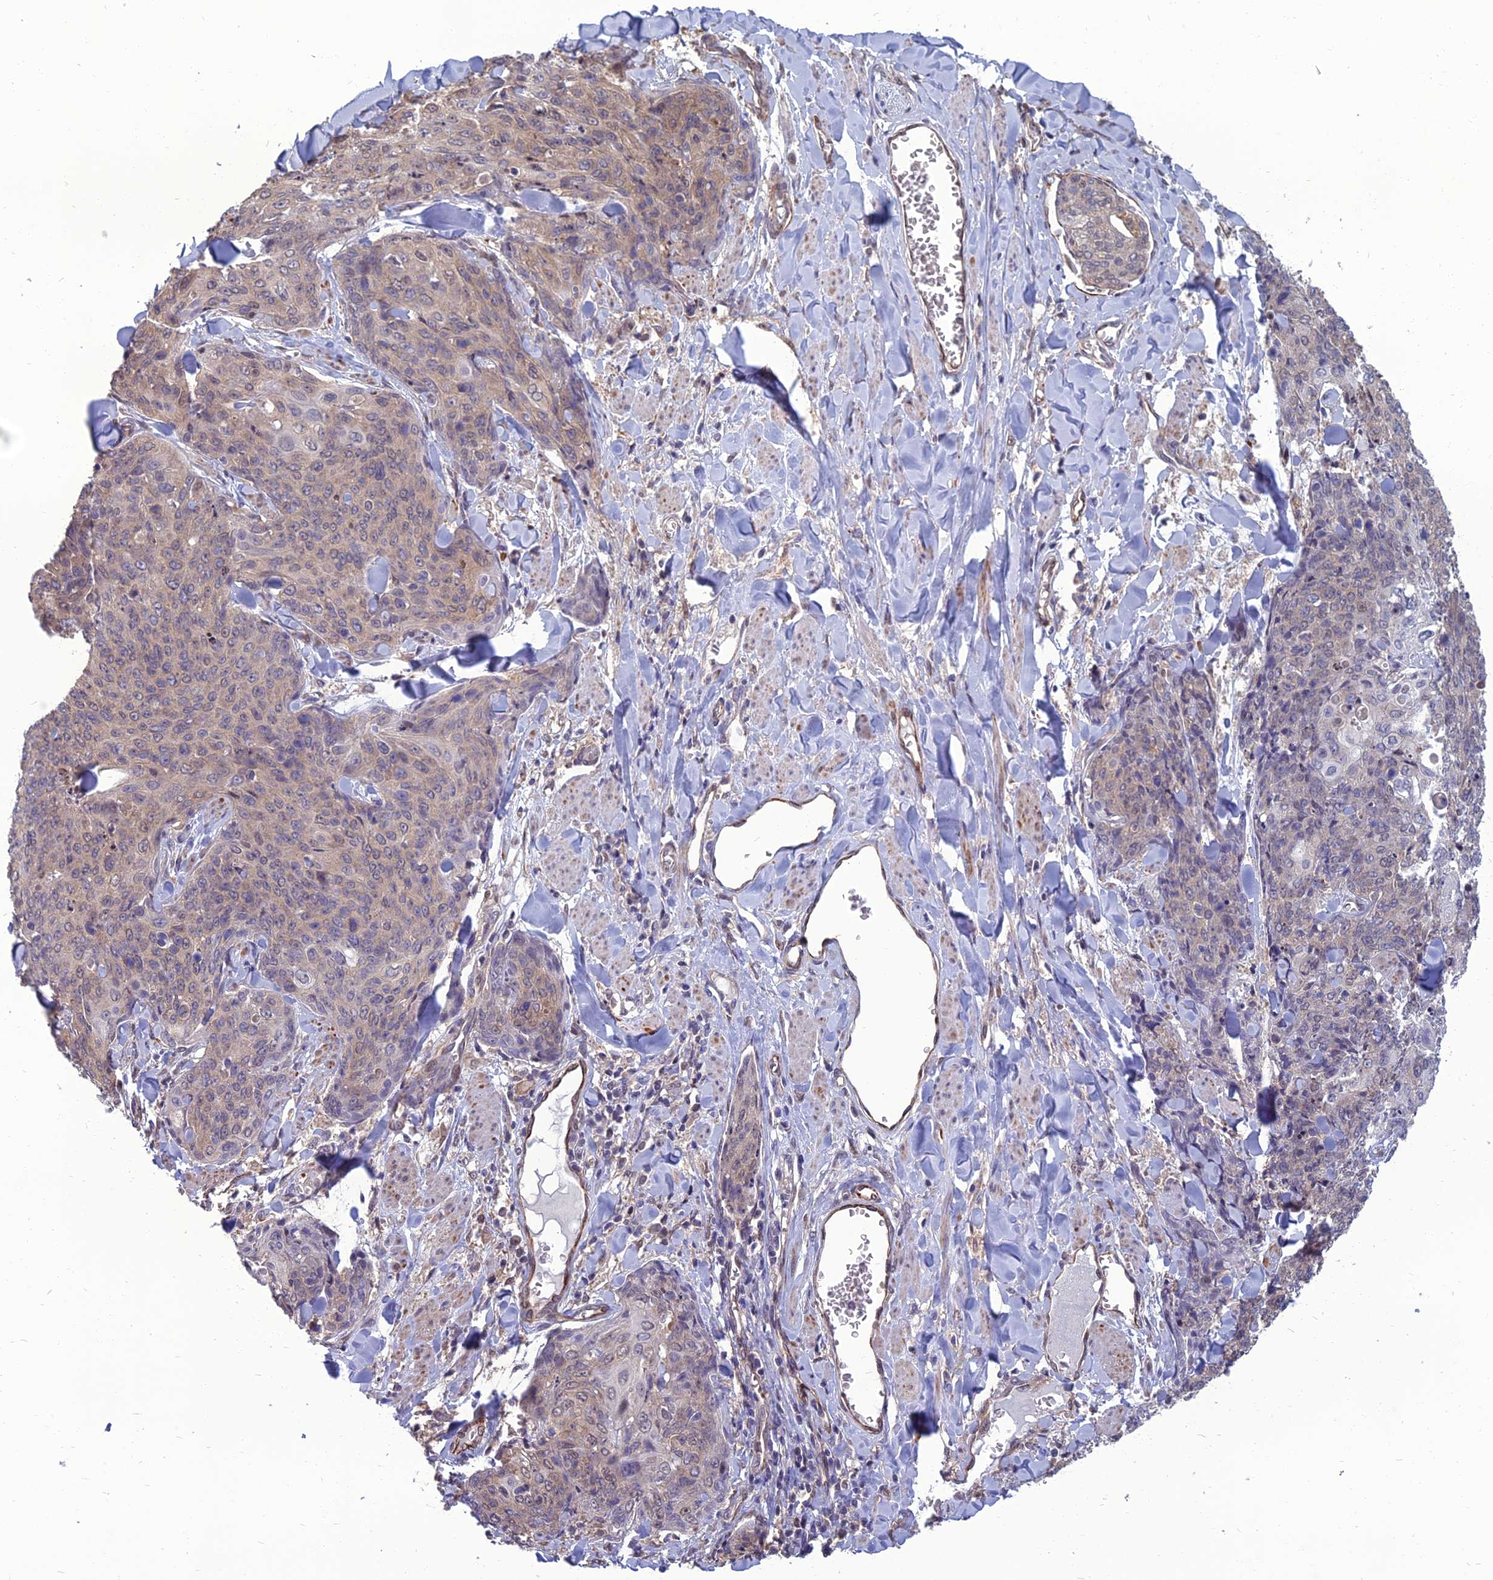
{"staining": {"intensity": "weak", "quantity": "<25%", "location": "cytoplasmic/membranous,nuclear"}, "tissue": "skin cancer", "cell_type": "Tumor cells", "image_type": "cancer", "snomed": [{"axis": "morphology", "description": "Squamous cell carcinoma, NOS"}, {"axis": "topography", "description": "Skin"}, {"axis": "topography", "description": "Vulva"}], "caption": "Tumor cells show no significant protein staining in skin cancer. The staining is performed using DAB (3,3'-diaminobenzidine) brown chromogen with nuclei counter-stained in using hematoxylin.", "gene": "NR4A3", "patient": {"sex": "female", "age": 85}}